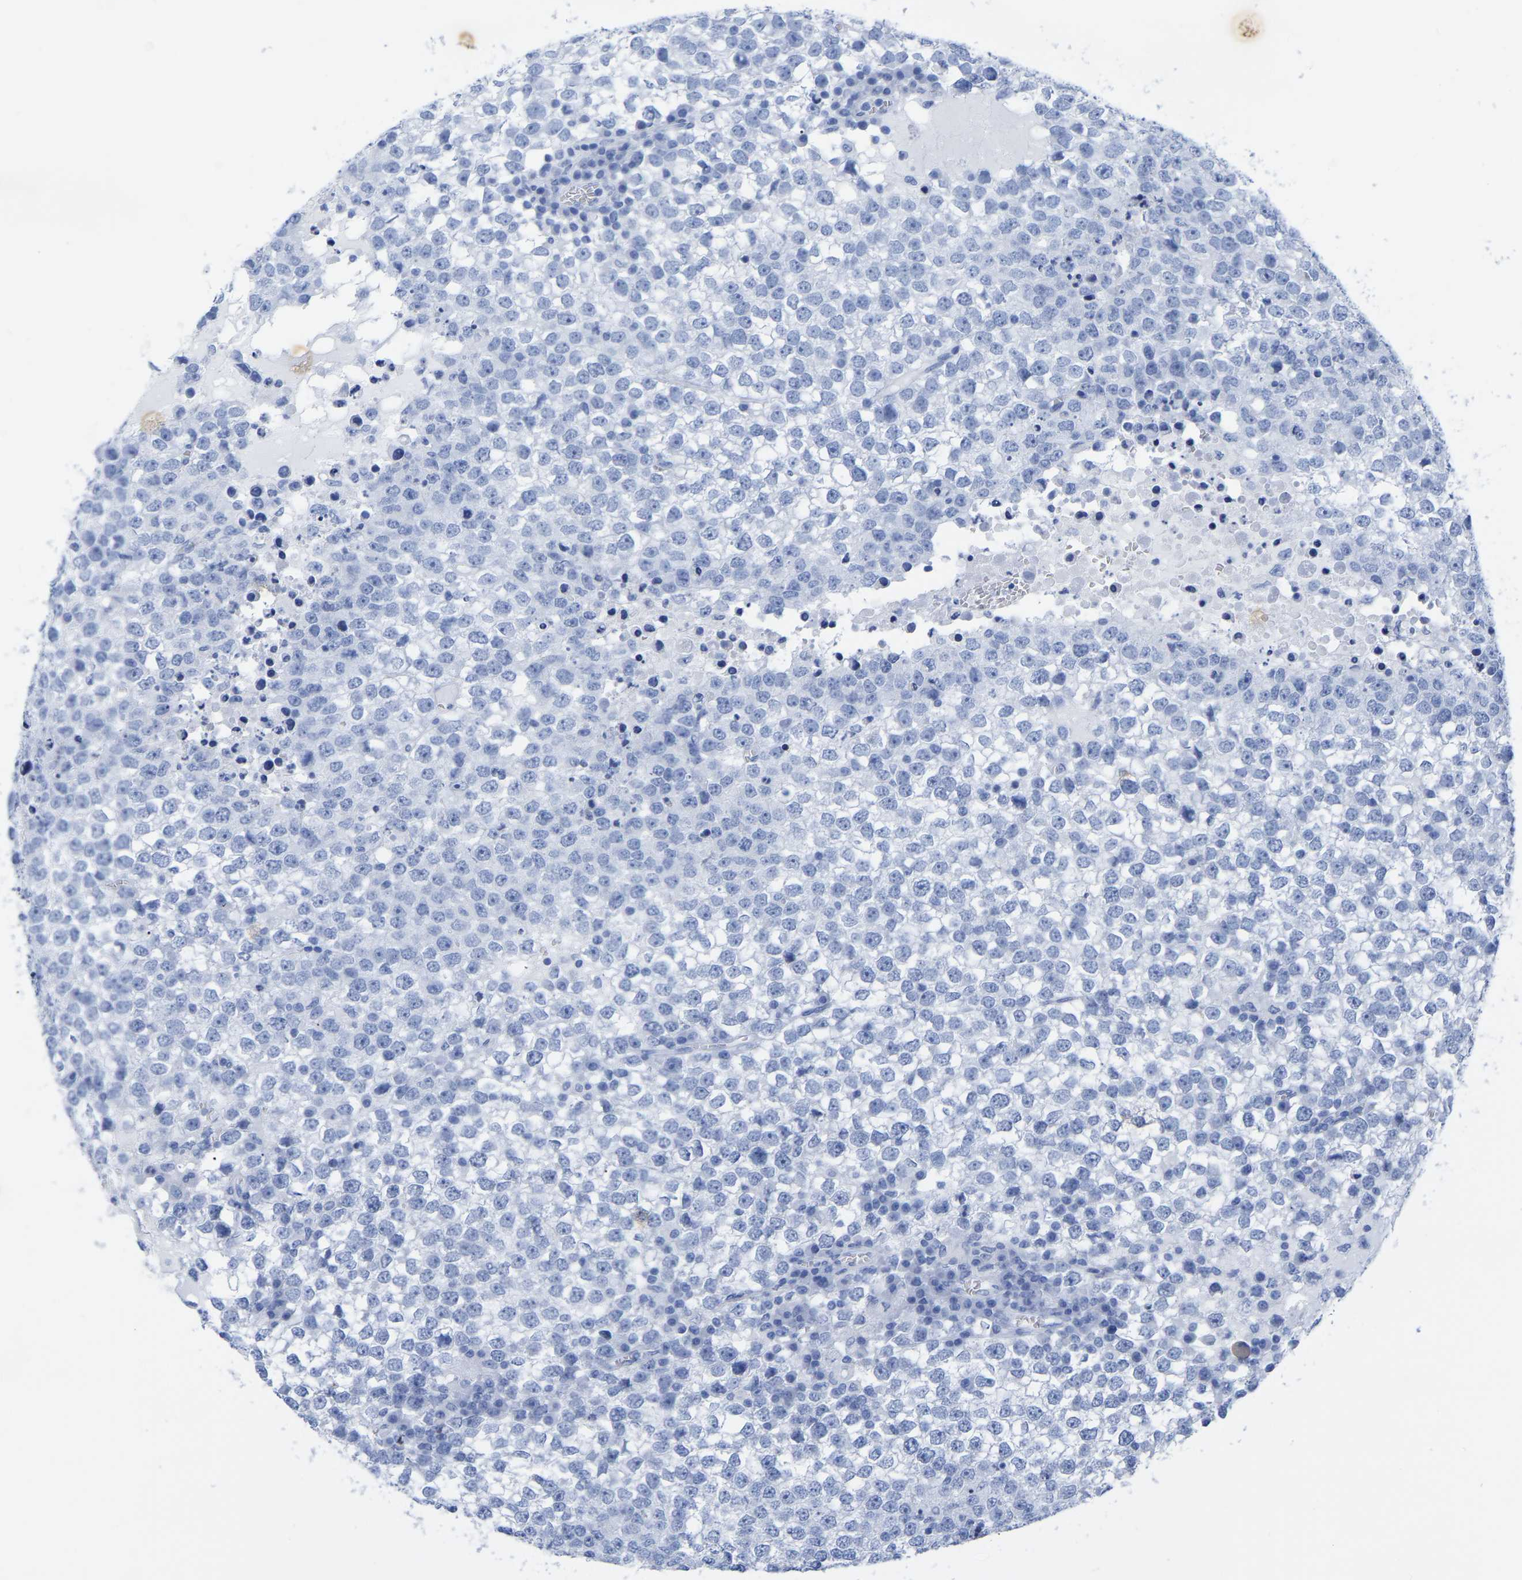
{"staining": {"intensity": "negative", "quantity": "none", "location": "none"}, "tissue": "testis cancer", "cell_type": "Tumor cells", "image_type": "cancer", "snomed": [{"axis": "morphology", "description": "Seminoma, NOS"}, {"axis": "topography", "description": "Testis"}], "caption": "The immunohistochemistry (IHC) histopathology image has no significant positivity in tumor cells of testis cancer tissue.", "gene": "HAPLN1", "patient": {"sex": "male", "age": 65}}